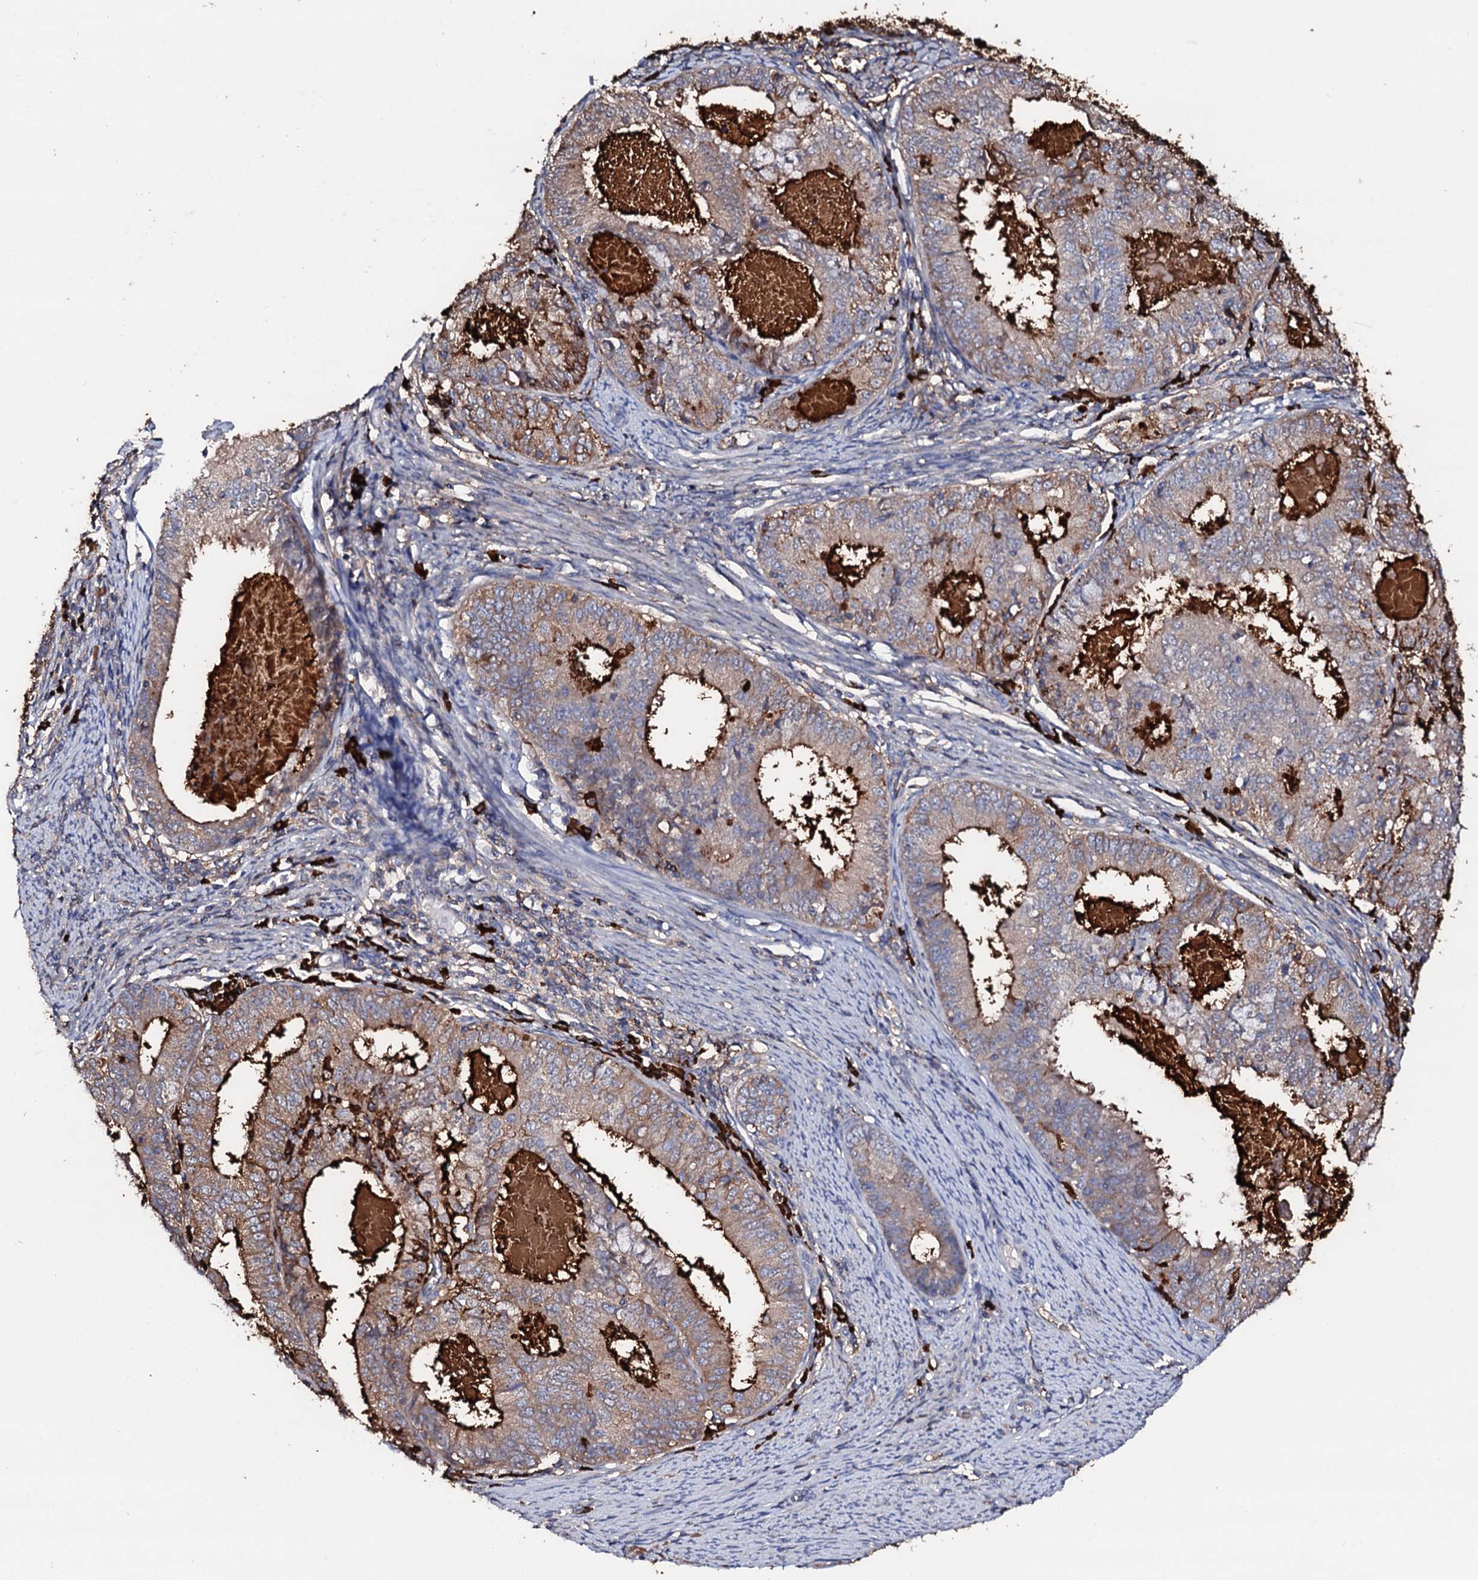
{"staining": {"intensity": "moderate", "quantity": ">75%", "location": "cytoplasmic/membranous"}, "tissue": "endometrial cancer", "cell_type": "Tumor cells", "image_type": "cancer", "snomed": [{"axis": "morphology", "description": "Adenocarcinoma, NOS"}, {"axis": "topography", "description": "Endometrium"}], "caption": "This micrograph displays immunohistochemistry staining of human adenocarcinoma (endometrial), with medium moderate cytoplasmic/membranous staining in about >75% of tumor cells.", "gene": "TCAF2", "patient": {"sex": "female", "age": 57}}